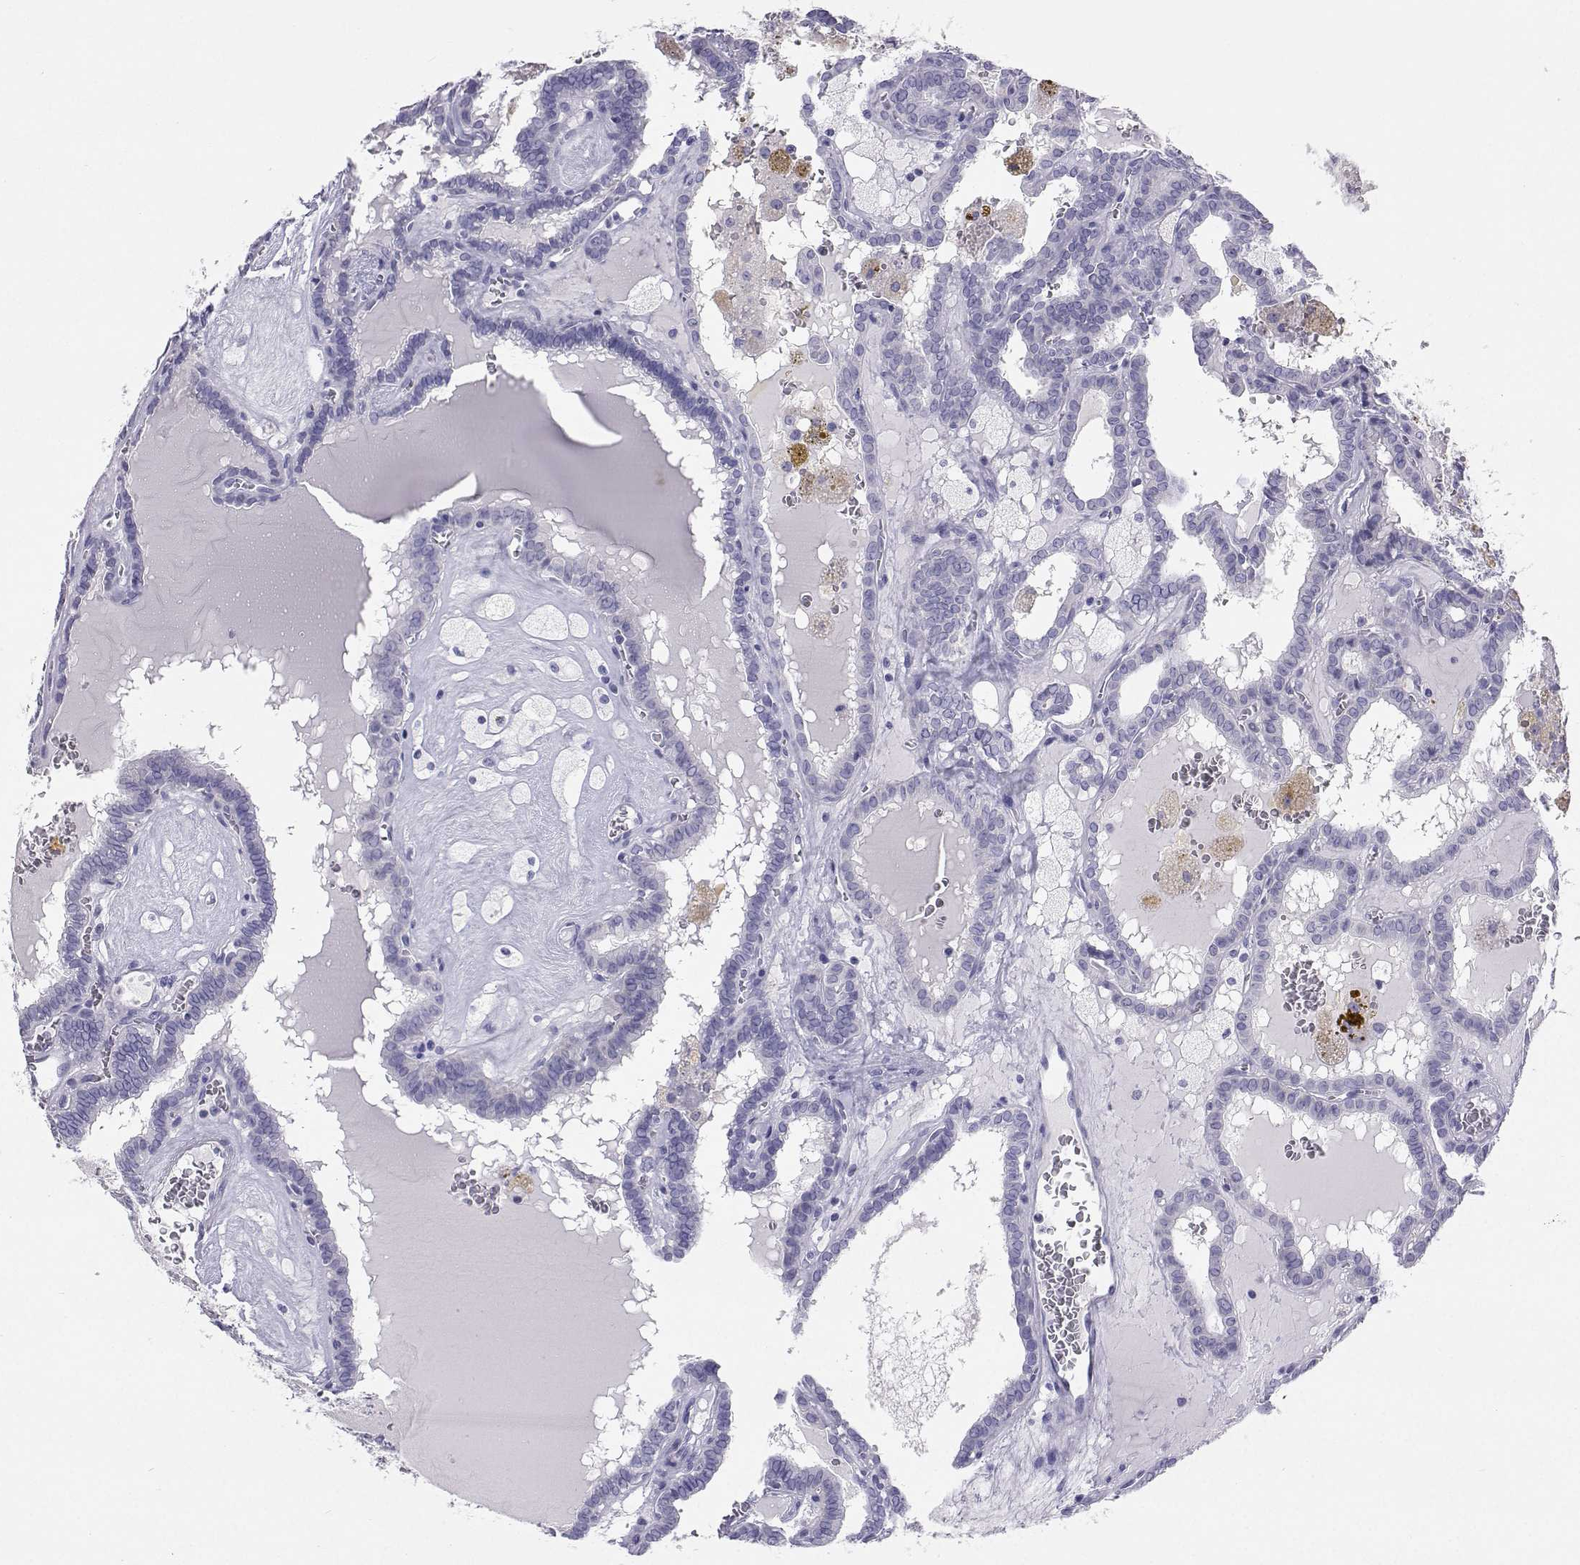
{"staining": {"intensity": "negative", "quantity": "none", "location": "none"}, "tissue": "thyroid cancer", "cell_type": "Tumor cells", "image_type": "cancer", "snomed": [{"axis": "morphology", "description": "Papillary adenocarcinoma, NOS"}, {"axis": "topography", "description": "Thyroid gland"}], "caption": "The photomicrograph exhibits no significant expression in tumor cells of thyroid papillary adenocarcinoma.", "gene": "PLIN4", "patient": {"sex": "female", "age": 39}}